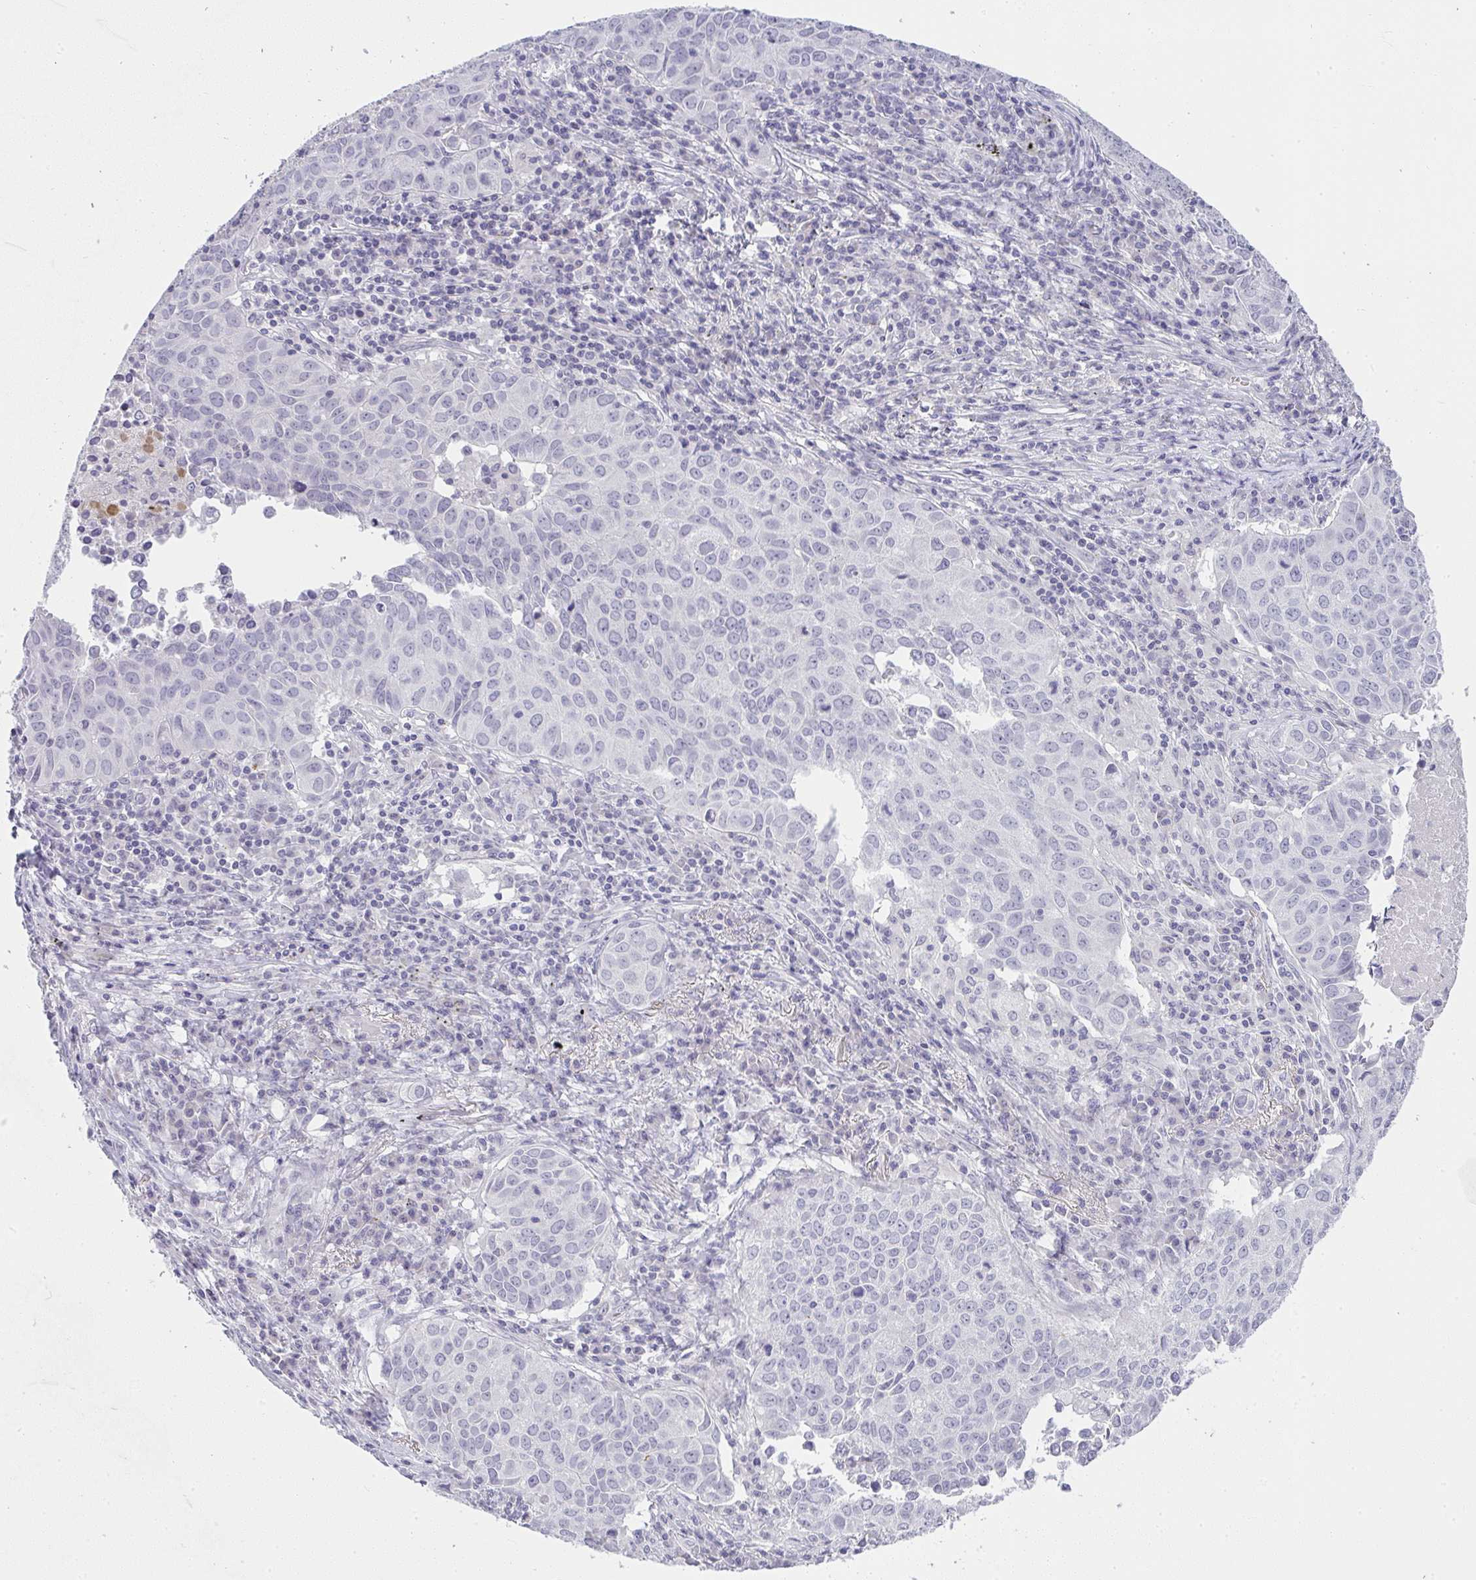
{"staining": {"intensity": "negative", "quantity": "none", "location": "none"}, "tissue": "lung cancer", "cell_type": "Tumor cells", "image_type": "cancer", "snomed": [{"axis": "morphology", "description": "Adenocarcinoma, NOS"}, {"axis": "topography", "description": "Lung"}], "caption": "The immunohistochemistry image has no significant expression in tumor cells of lung cancer tissue. (DAB IHC visualized using brightfield microscopy, high magnification).", "gene": "CACNA1S", "patient": {"sex": "female", "age": 50}}